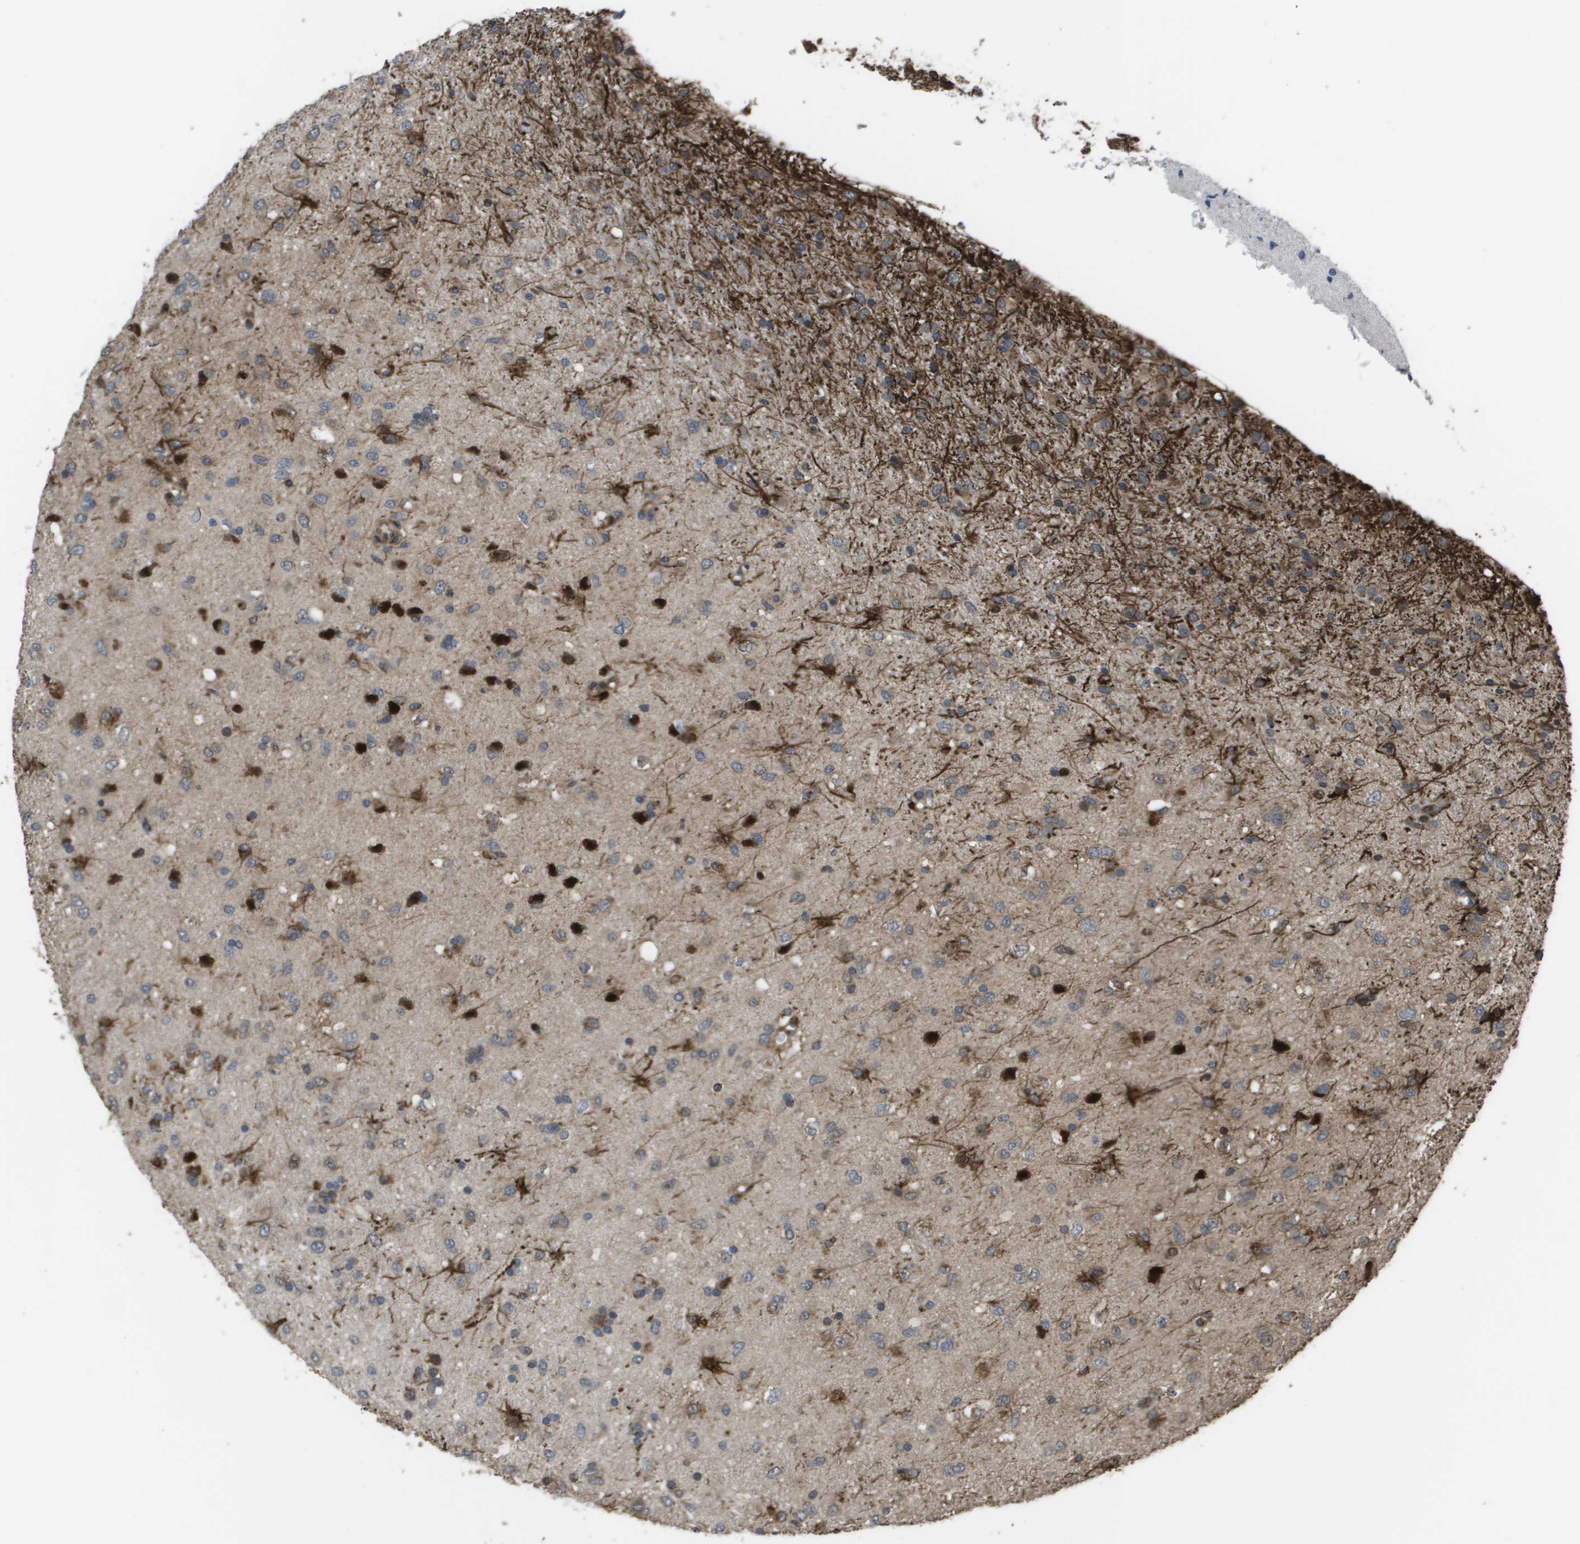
{"staining": {"intensity": "strong", "quantity": "<25%", "location": "cytoplasmic/membranous"}, "tissue": "glioma", "cell_type": "Tumor cells", "image_type": "cancer", "snomed": [{"axis": "morphology", "description": "Glioma, malignant, Low grade"}, {"axis": "topography", "description": "Brain"}], "caption": "Glioma stained with immunohistochemistry (IHC) shows strong cytoplasmic/membranous positivity in approximately <25% of tumor cells.", "gene": "AXIN2", "patient": {"sex": "male", "age": 77}}